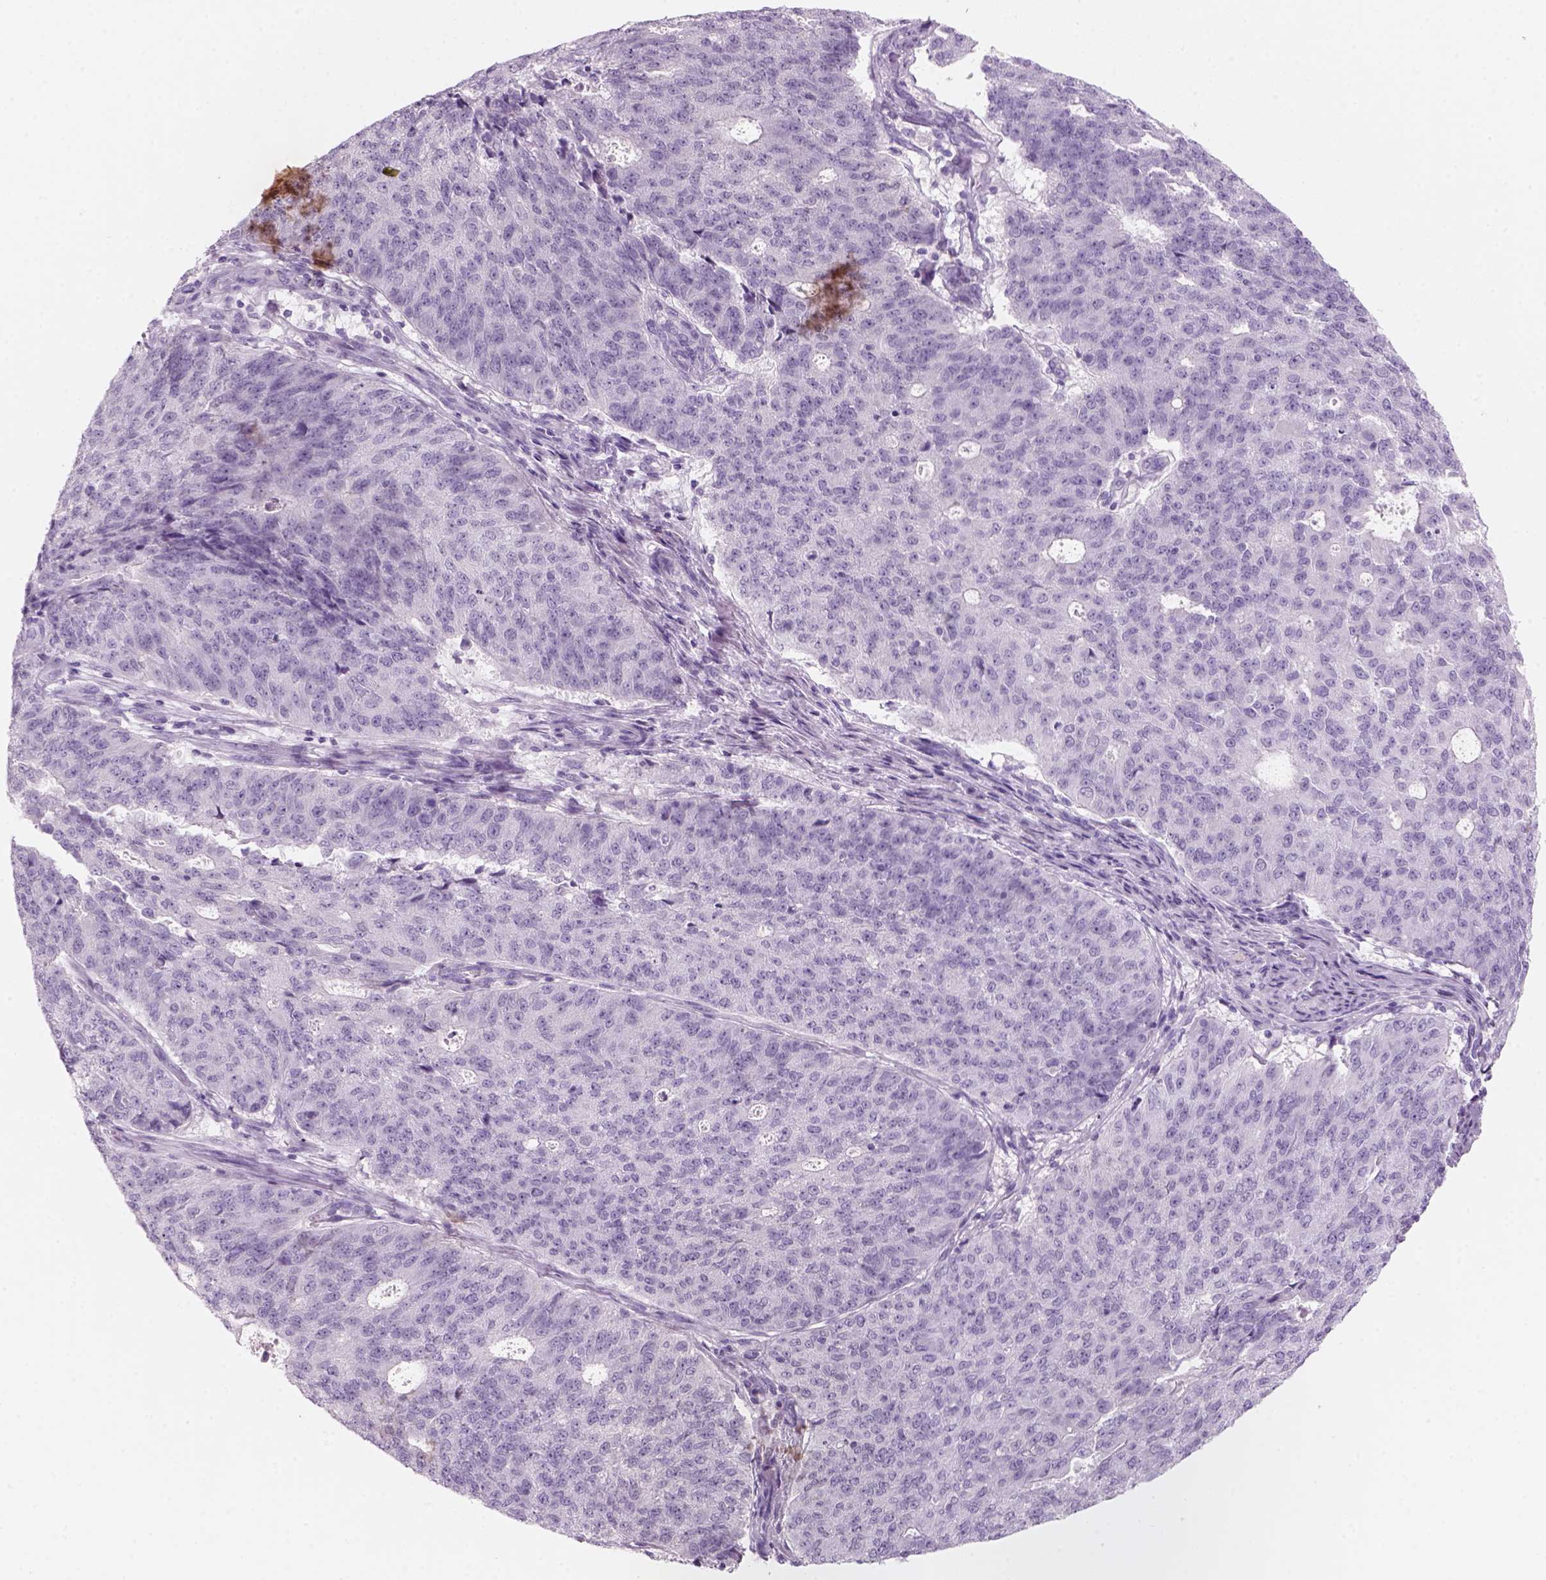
{"staining": {"intensity": "negative", "quantity": "none", "location": "none"}, "tissue": "endometrial cancer", "cell_type": "Tumor cells", "image_type": "cancer", "snomed": [{"axis": "morphology", "description": "Adenocarcinoma, NOS"}, {"axis": "topography", "description": "Endometrium"}], "caption": "Endometrial cancer (adenocarcinoma) was stained to show a protein in brown. There is no significant staining in tumor cells.", "gene": "KRTAP11-1", "patient": {"sex": "female", "age": 82}}